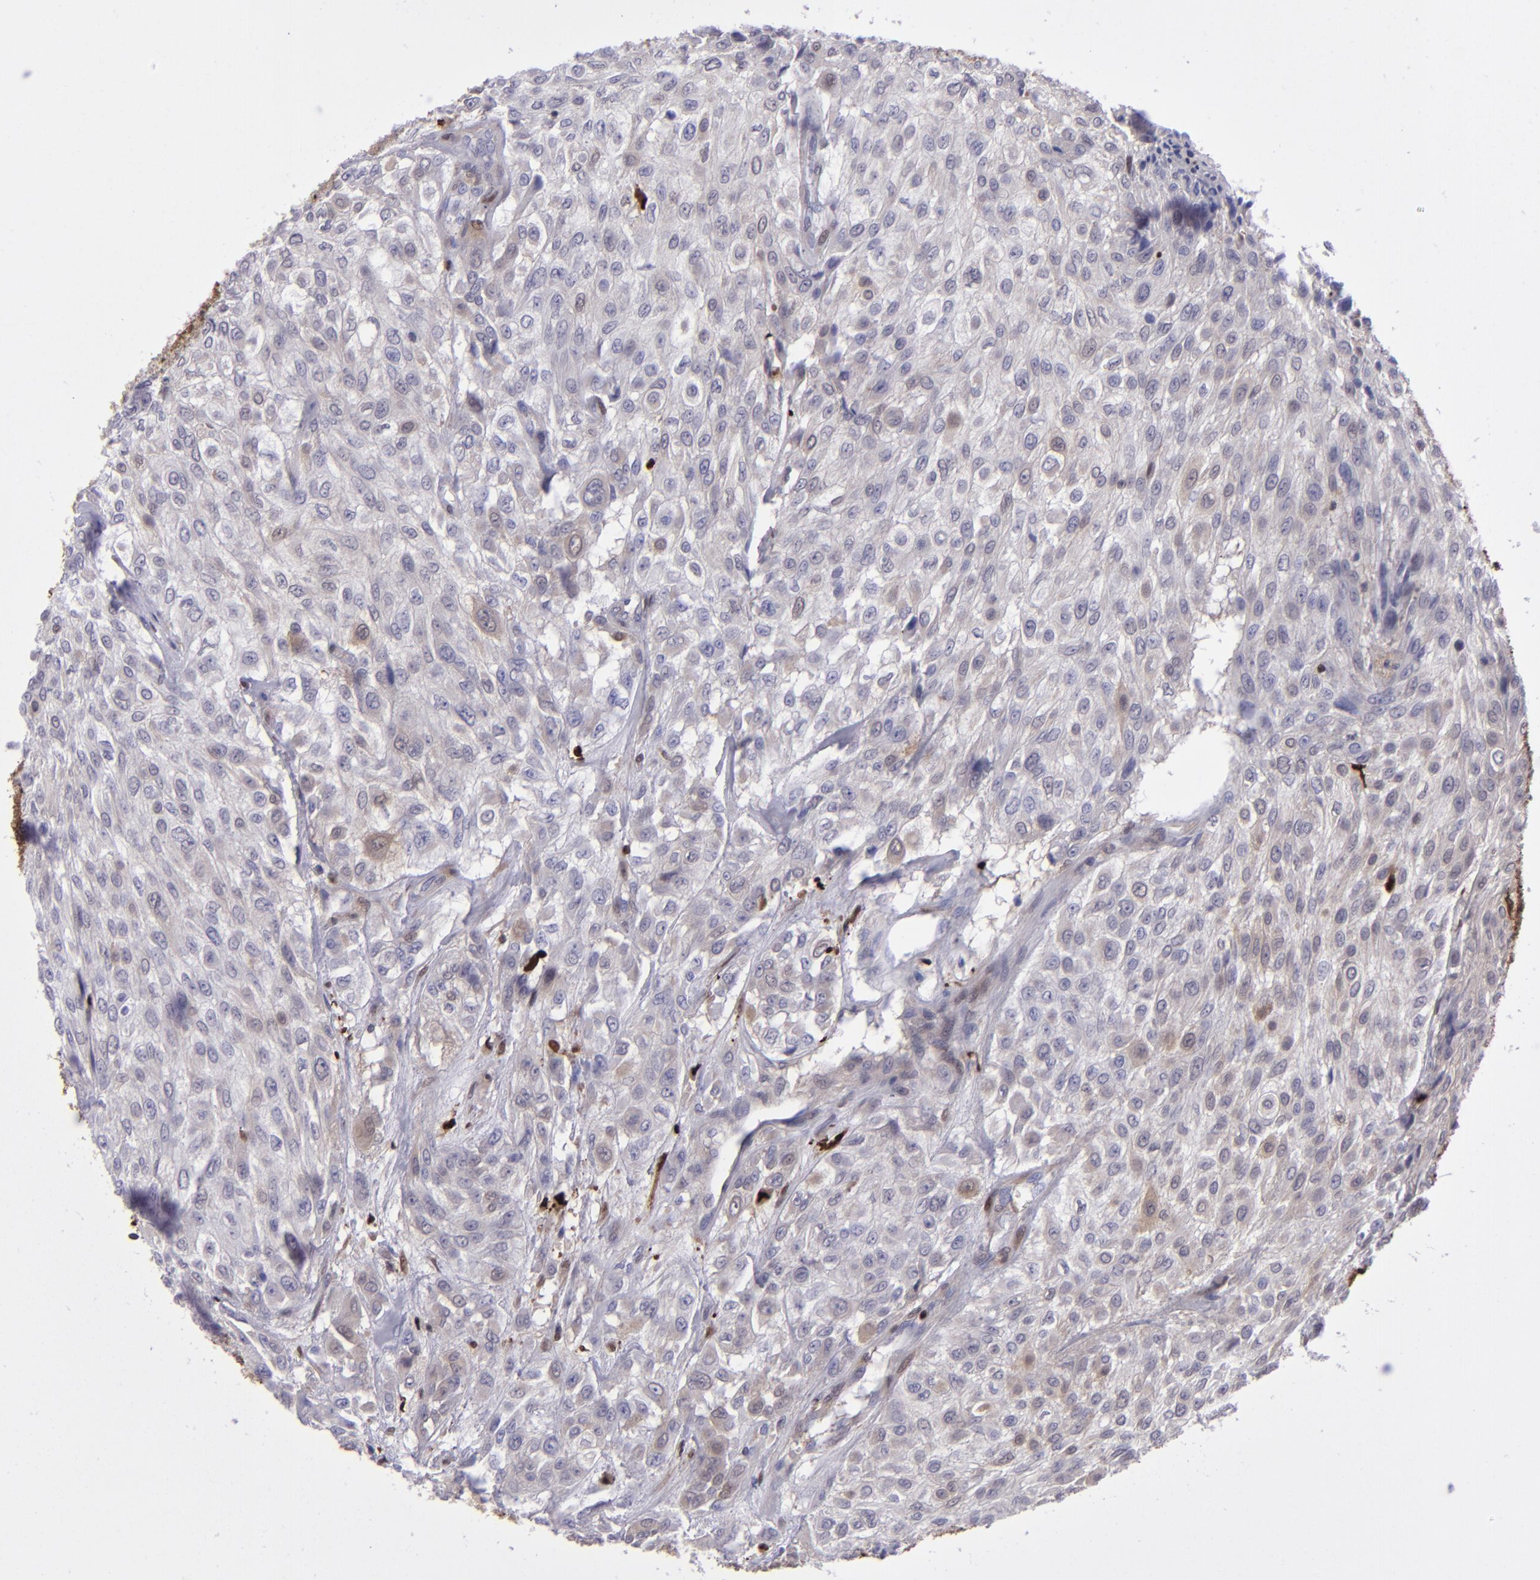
{"staining": {"intensity": "negative", "quantity": "none", "location": "none"}, "tissue": "urothelial cancer", "cell_type": "Tumor cells", "image_type": "cancer", "snomed": [{"axis": "morphology", "description": "Urothelial carcinoma, High grade"}, {"axis": "topography", "description": "Urinary bladder"}], "caption": "IHC micrograph of human urothelial cancer stained for a protein (brown), which demonstrates no expression in tumor cells.", "gene": "TYMP", "patient": {"sex": "male", "age": 57}}